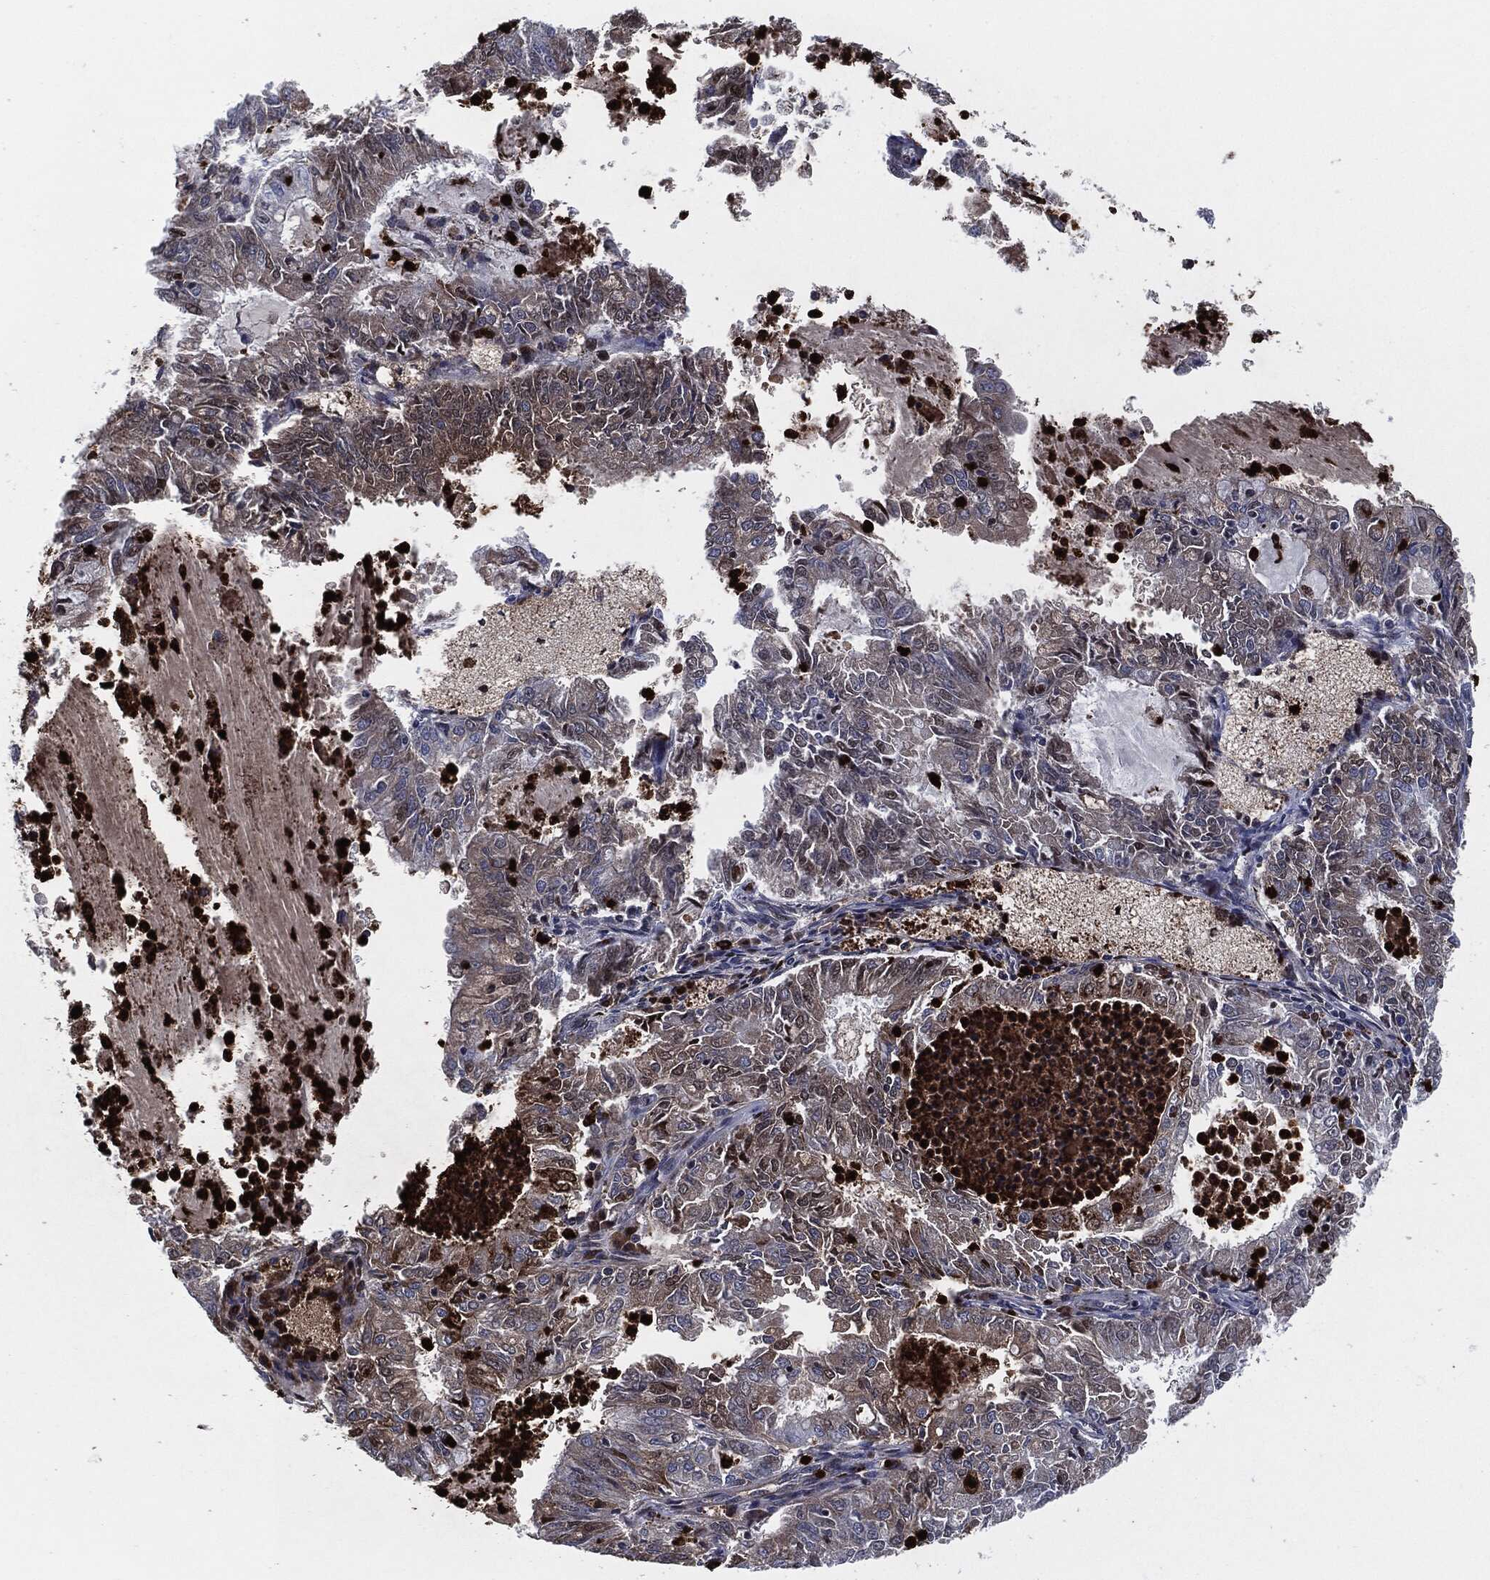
{"staining": {"intensity": "weak", "quantity": "25%-75%", "location": "cytoplasmic/membranous,nuclear"}, "tissue": "endometrial cancer", "cell_type": "Tumor cells", "image_type": "cancer", "snomed": [{"axis": "morphology", "description": "Adenocarcinoma, NOS"}, {"axis": "topography", "description": "Endometrium"}], "caption": "Endometrial adenocarcinoma tissue exhibits weak cytoplasmic/membranous and nuclear expression in about 25%-75% of tumor cells", "gene": "MPO", "patient": {"sex": "female", "age": 57}}